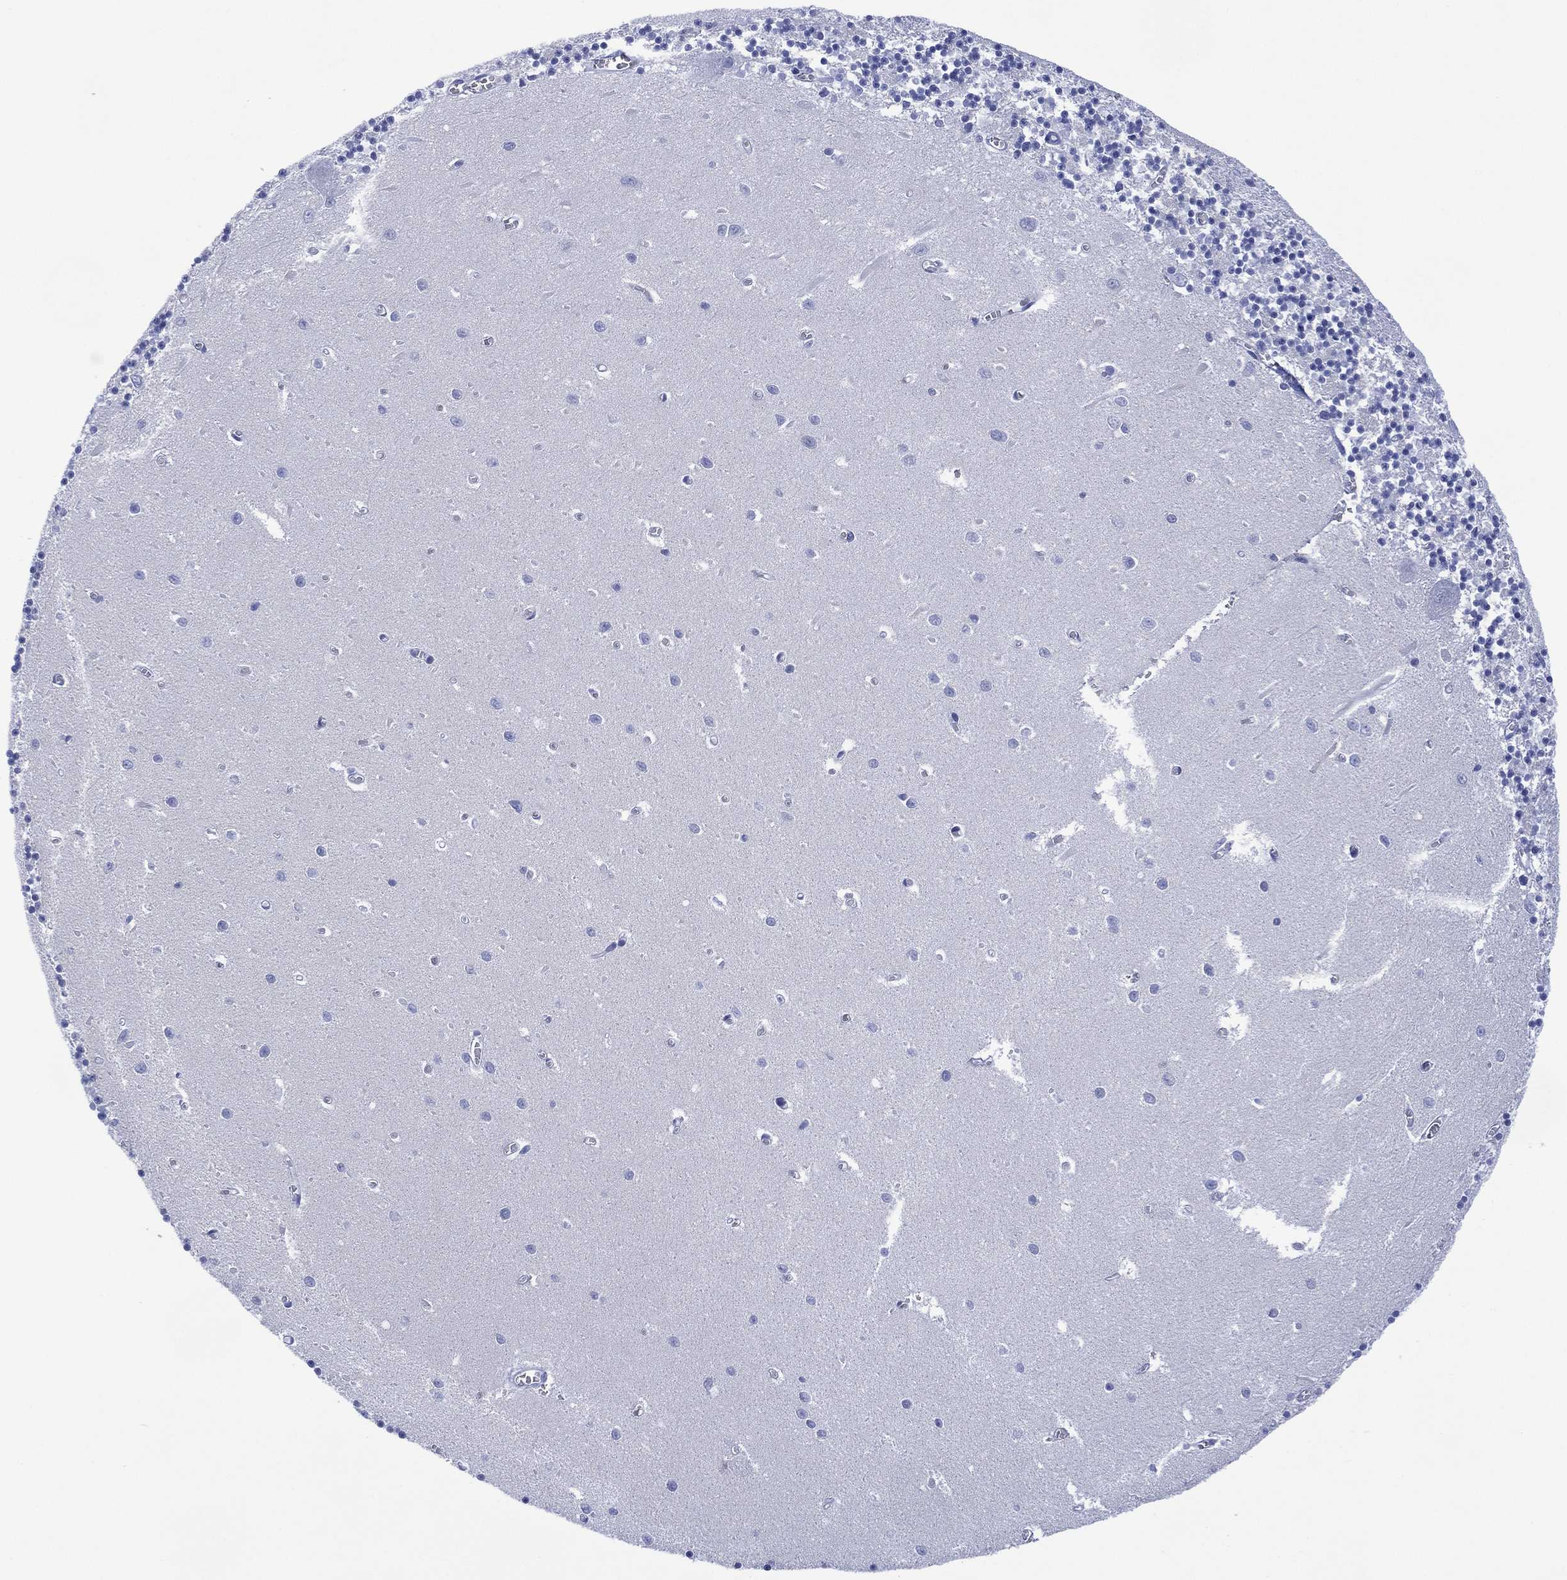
{"staining": {"intensity": "negative", "quantity": "none", "location": "none"}, "tissue": "cerebellum", "cell_type": "Cells in granular layer", "image_type": "normal", "snomed": [{"axis": "morphology", "description": "Normal tissue, NOS"}, {"axis": "topography", "description": "Cerebellum"}], "caption": "Immunohistochemistry image of benign human cerebellum stained for a protein (brown), which shows no staining in cells in granular layer. (DAB IHC visualized using brightfield microscopy, high magnification).", "gene": "DPP4", "patient": {"sex": "female", "age": 64}}